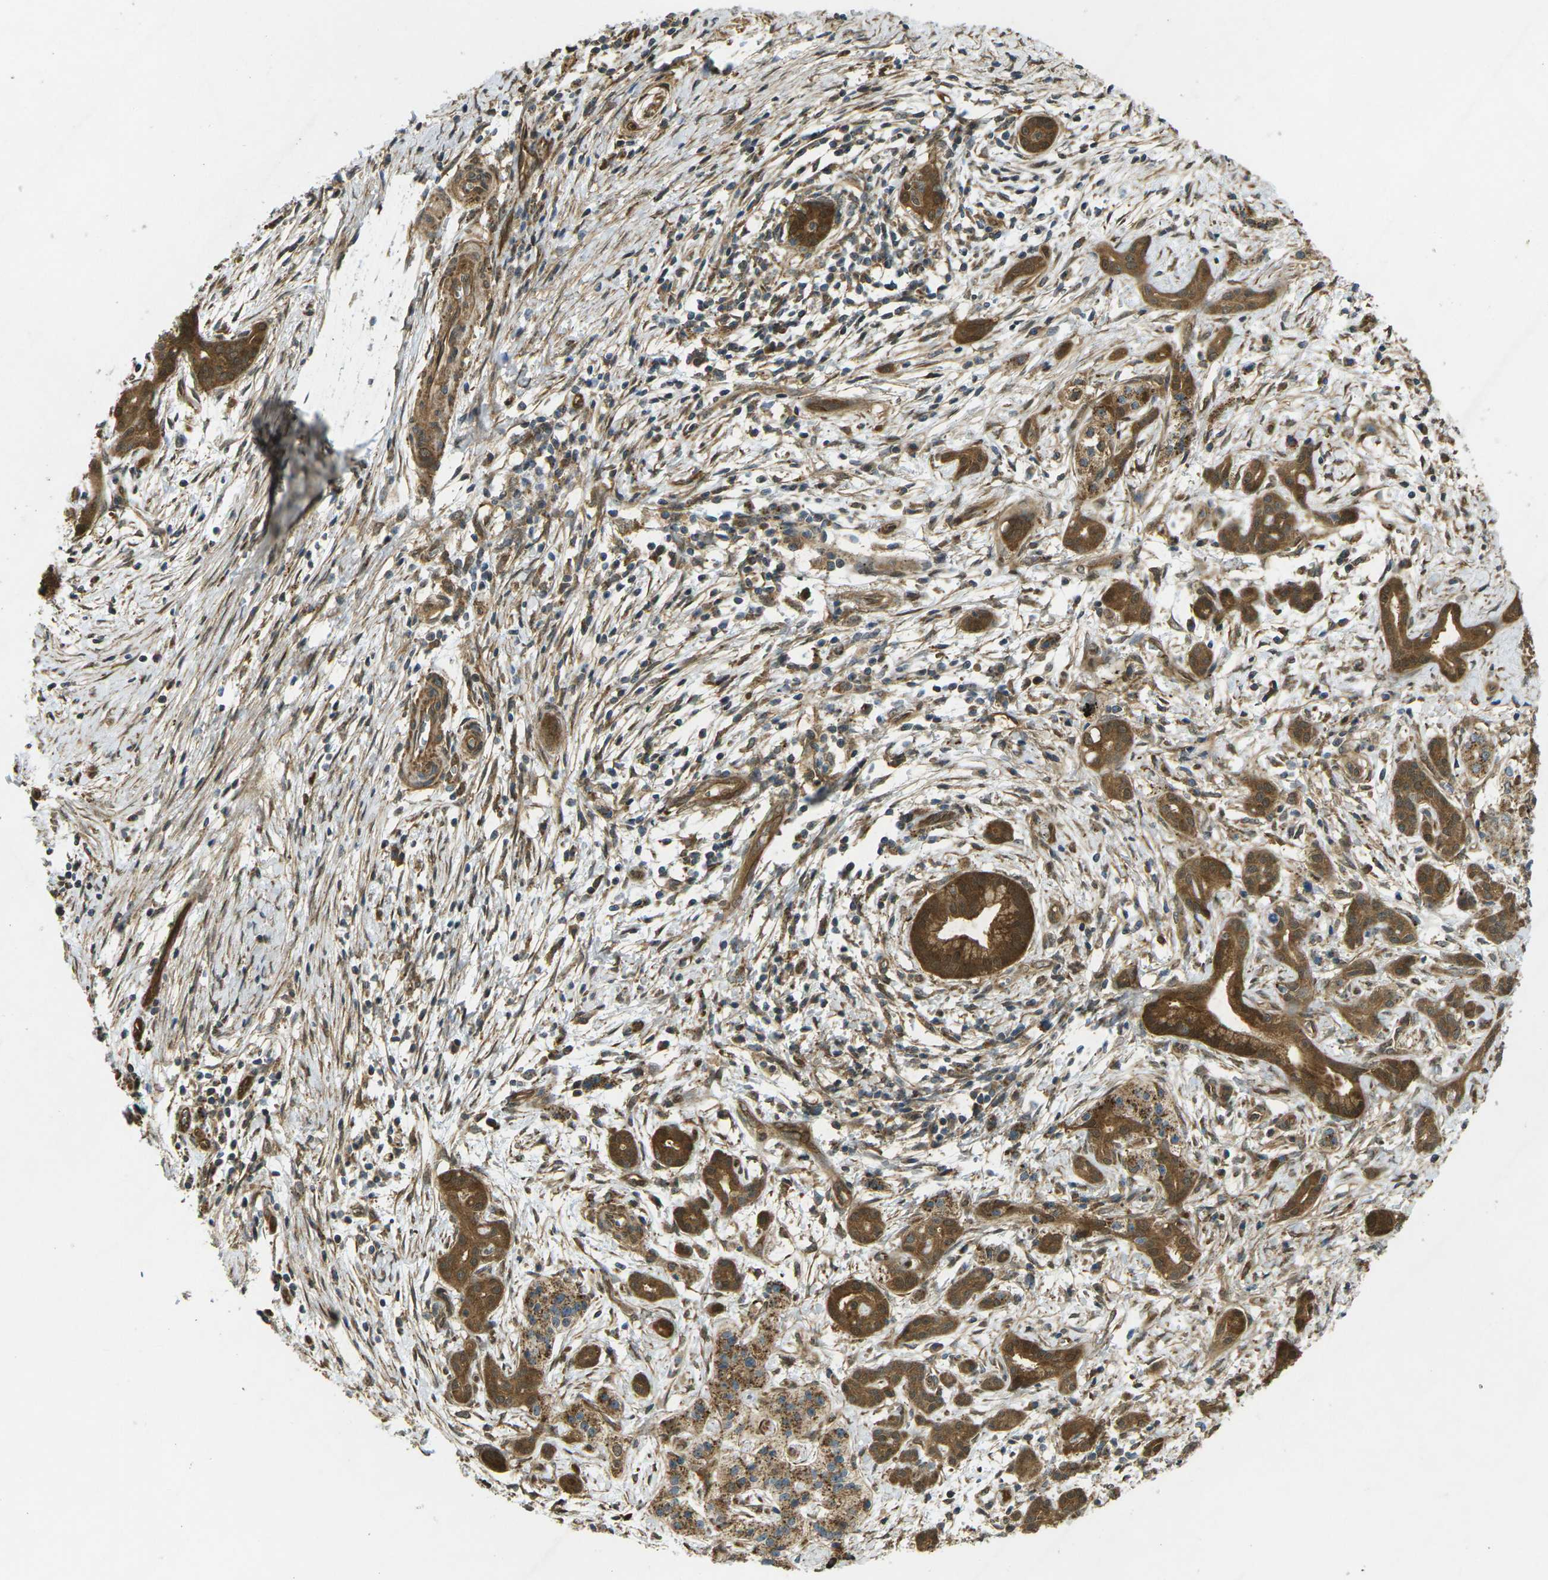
{"staining": {"intensity": "strong", "quantity": ">75%", "location": "cytoplasmic/membranous"}, "tissue": "pancreatic cancer", "cell_type": "Tumor cells", "image_type": "cancer", "snomed": [{"axis": "morphology", "description": "Adenocarcinoma, NOS"}, {"axis": "topography", "description": "Pancreas"}], "caption": "Protein staining shows strong cytoplasmic/membranous expression in about >75% of tumor cells in adenocarcinoma (pancreatic).", "gene": "CHMP3", "patient": {"sex": "female", "age": 70}}